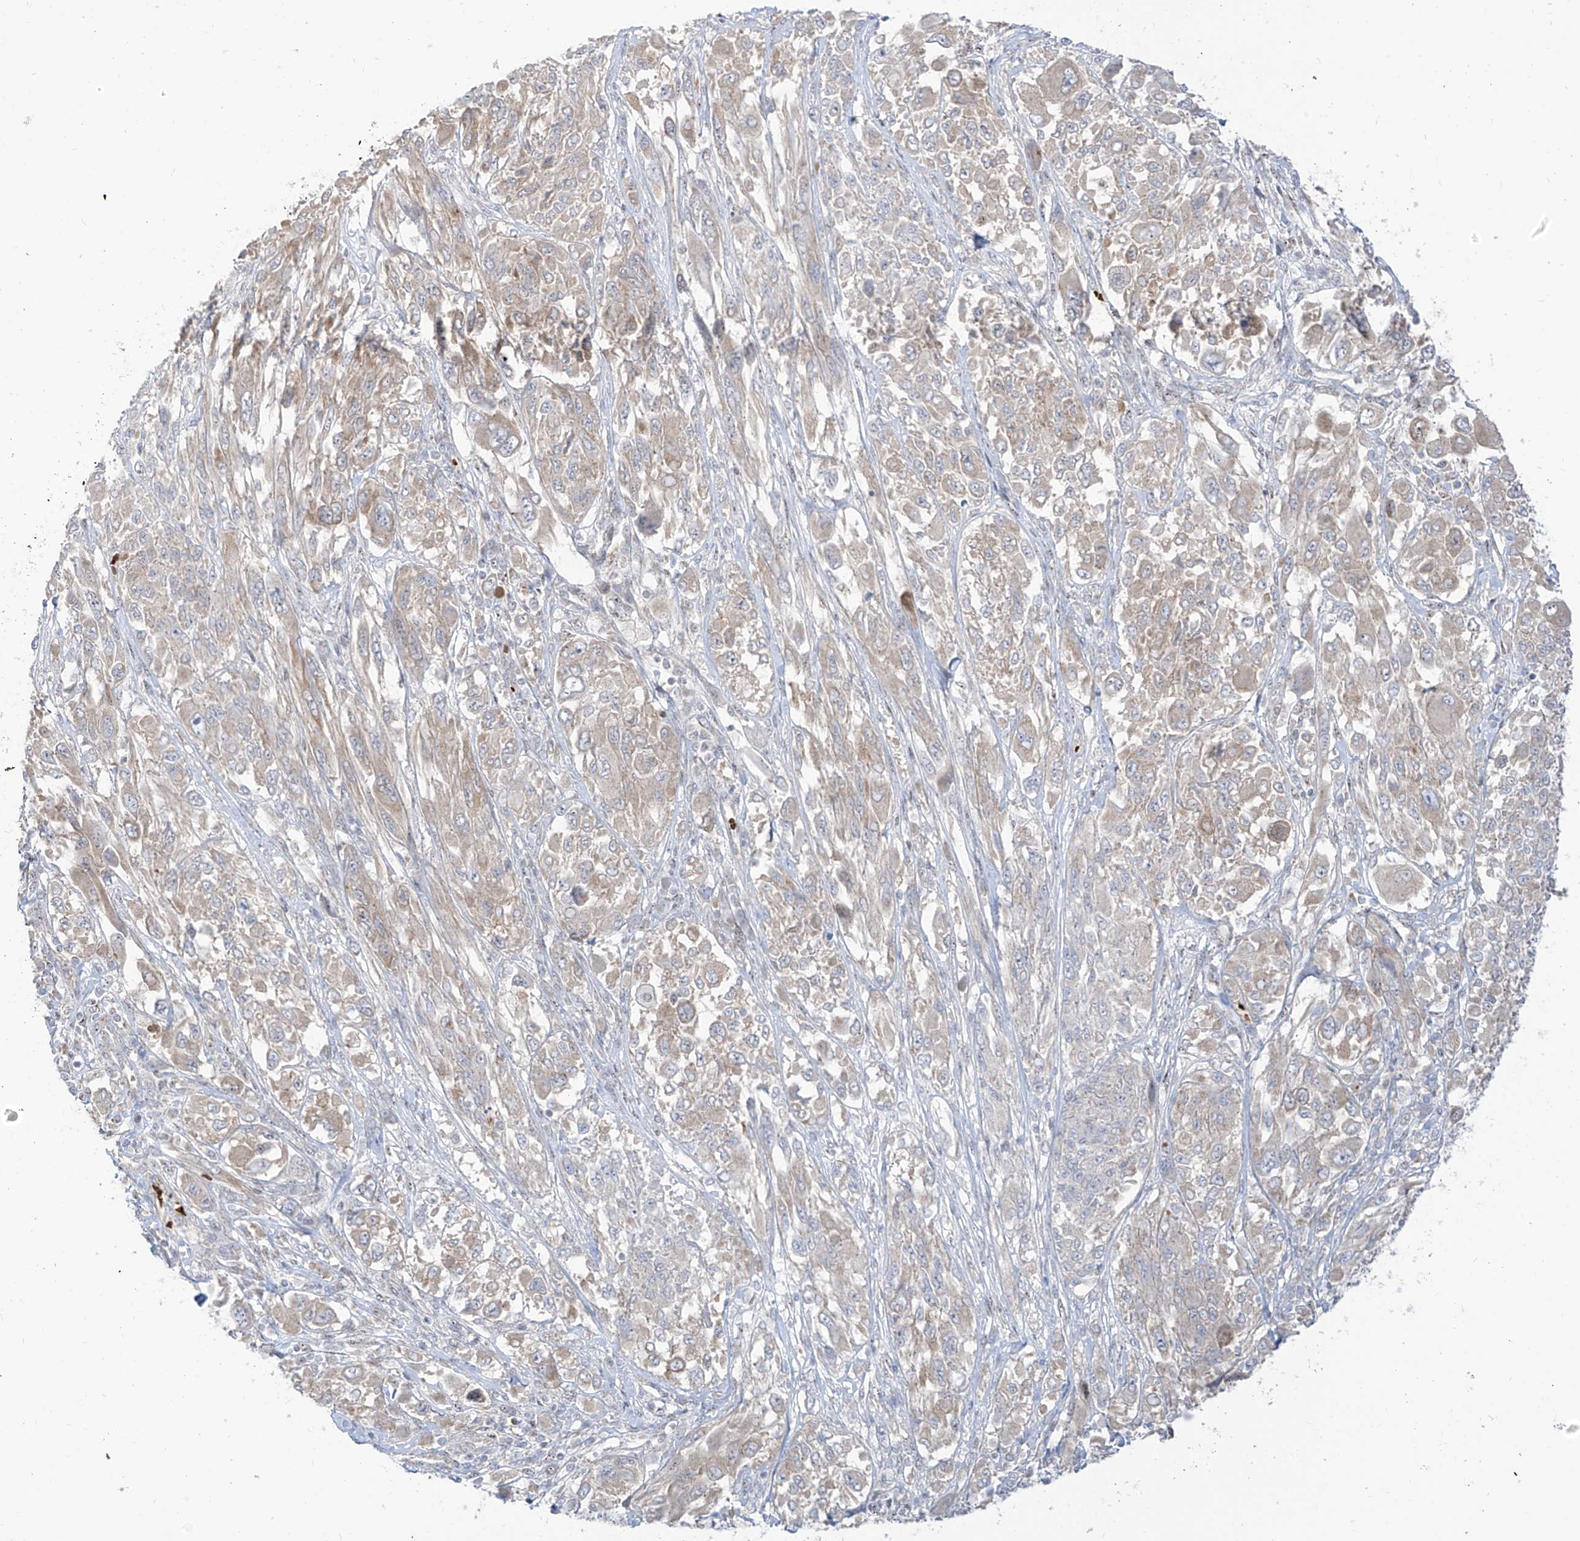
{"staining": {"intensity": "weak", "quantity": "25%-75%", "location": "cytoplasmic/membranous"}, "tissue": "melanoma", "cell_type": "Tumor cells", "image_type": "cancer", "snomed": [{"axis": "morphology", "description": "Malignant melanoma, NOS"}, {"axis": "topography", "description": "Skin"}], "caption": "Malignant melanoma was stained to show a protein in brown. There is low levels of weak cytoplasmic/membranous staining in approximately 25%-75% of tumor cells. (DAB (3,3'-diaminobenzidine) IHC with brightfield microscopy, high magnification).", "gene": "ARHGEF40", "patient": {"sex": "female", "age": 91}}